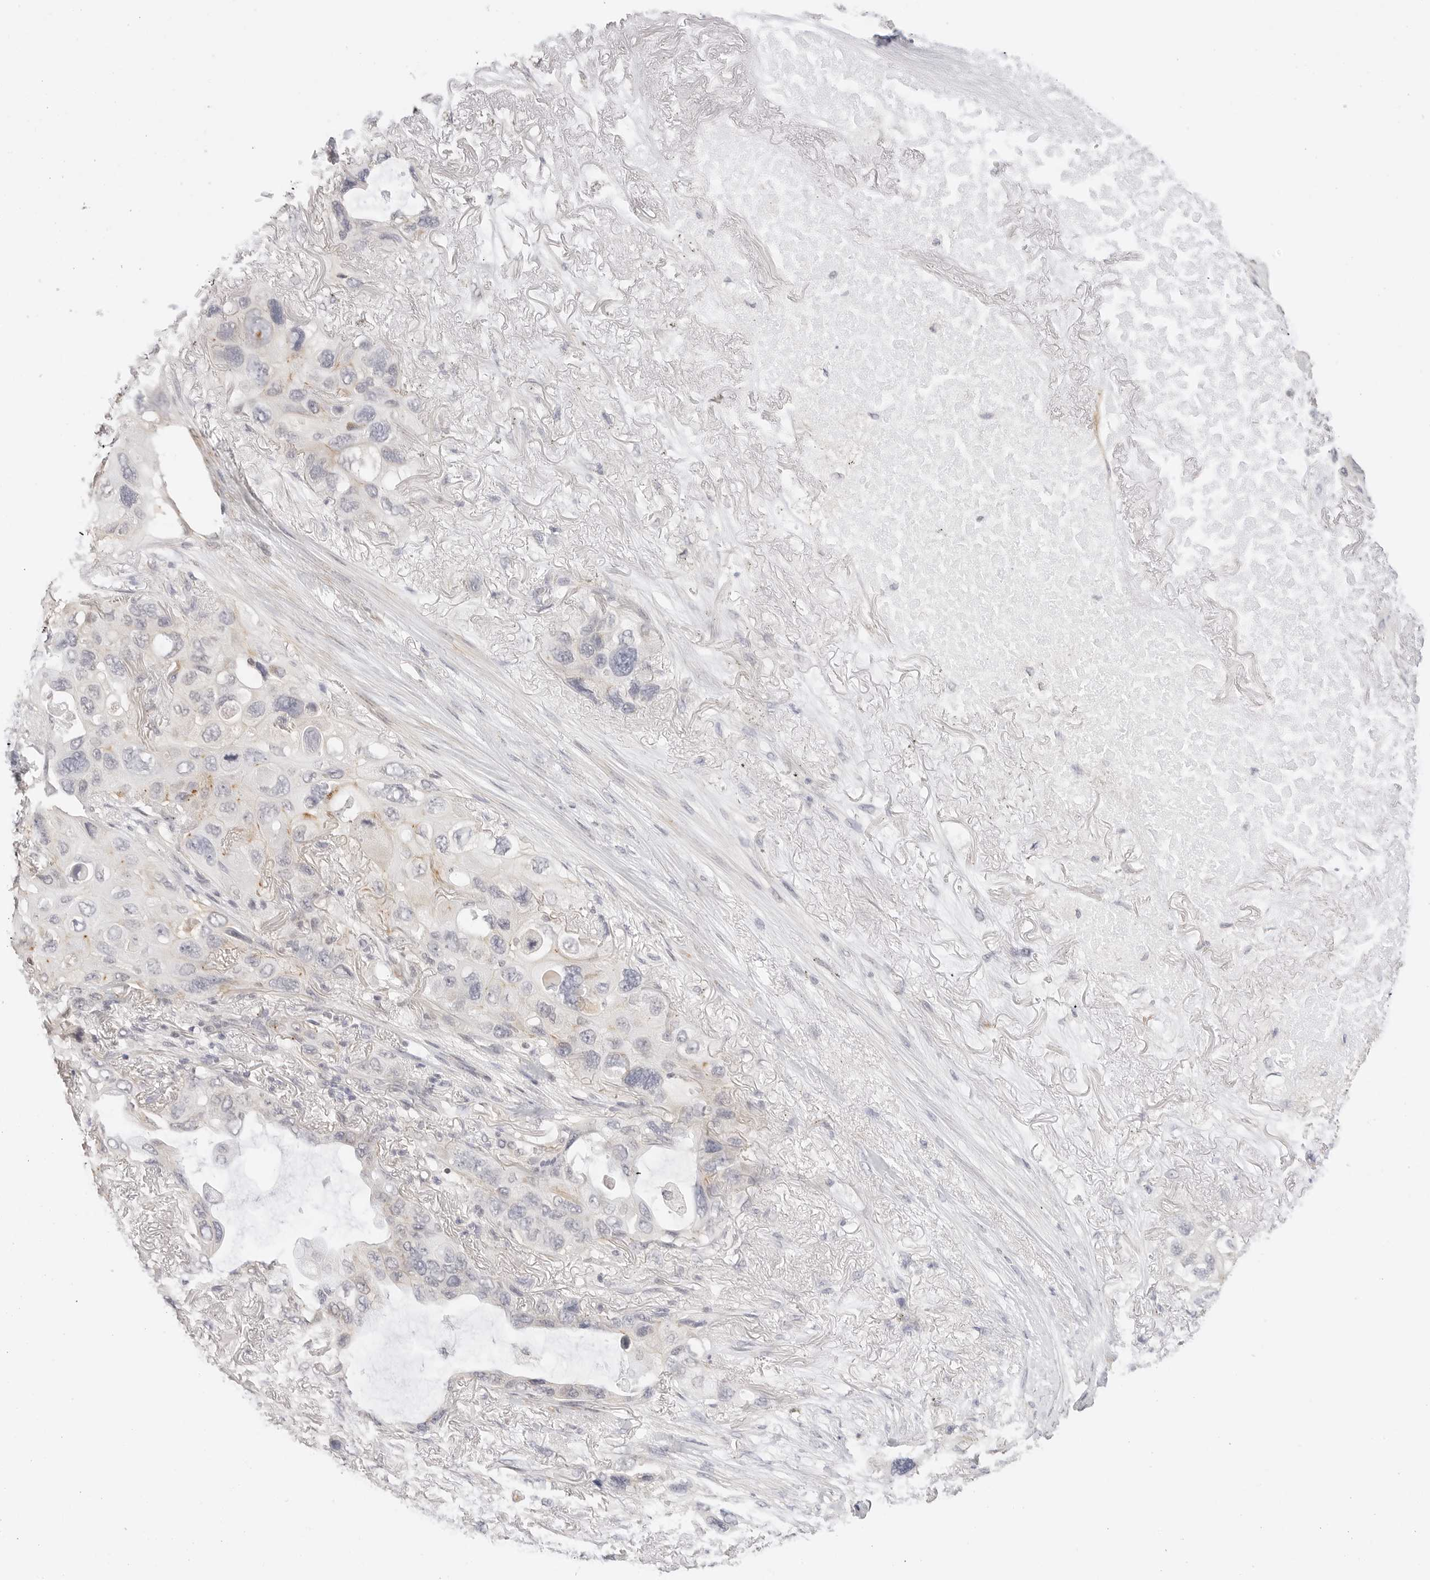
{"staining": {"intensity": "negative", "quantity": "none", "location": "none"}, "tissue": "lung cancer", "cell_type": "Tumor cells", "image_type": "cancer", "snomed": [{"axis": "morphology", "description": "Squamous cell carcinoma, NOS"}, {"axis": "topography", "description": "Lung"}], "caption": "IHC of lung cancer reveals no positivity in tumor cells.", "gene": "PCDH19", "patient": {"sex": "female", "age": 73}}